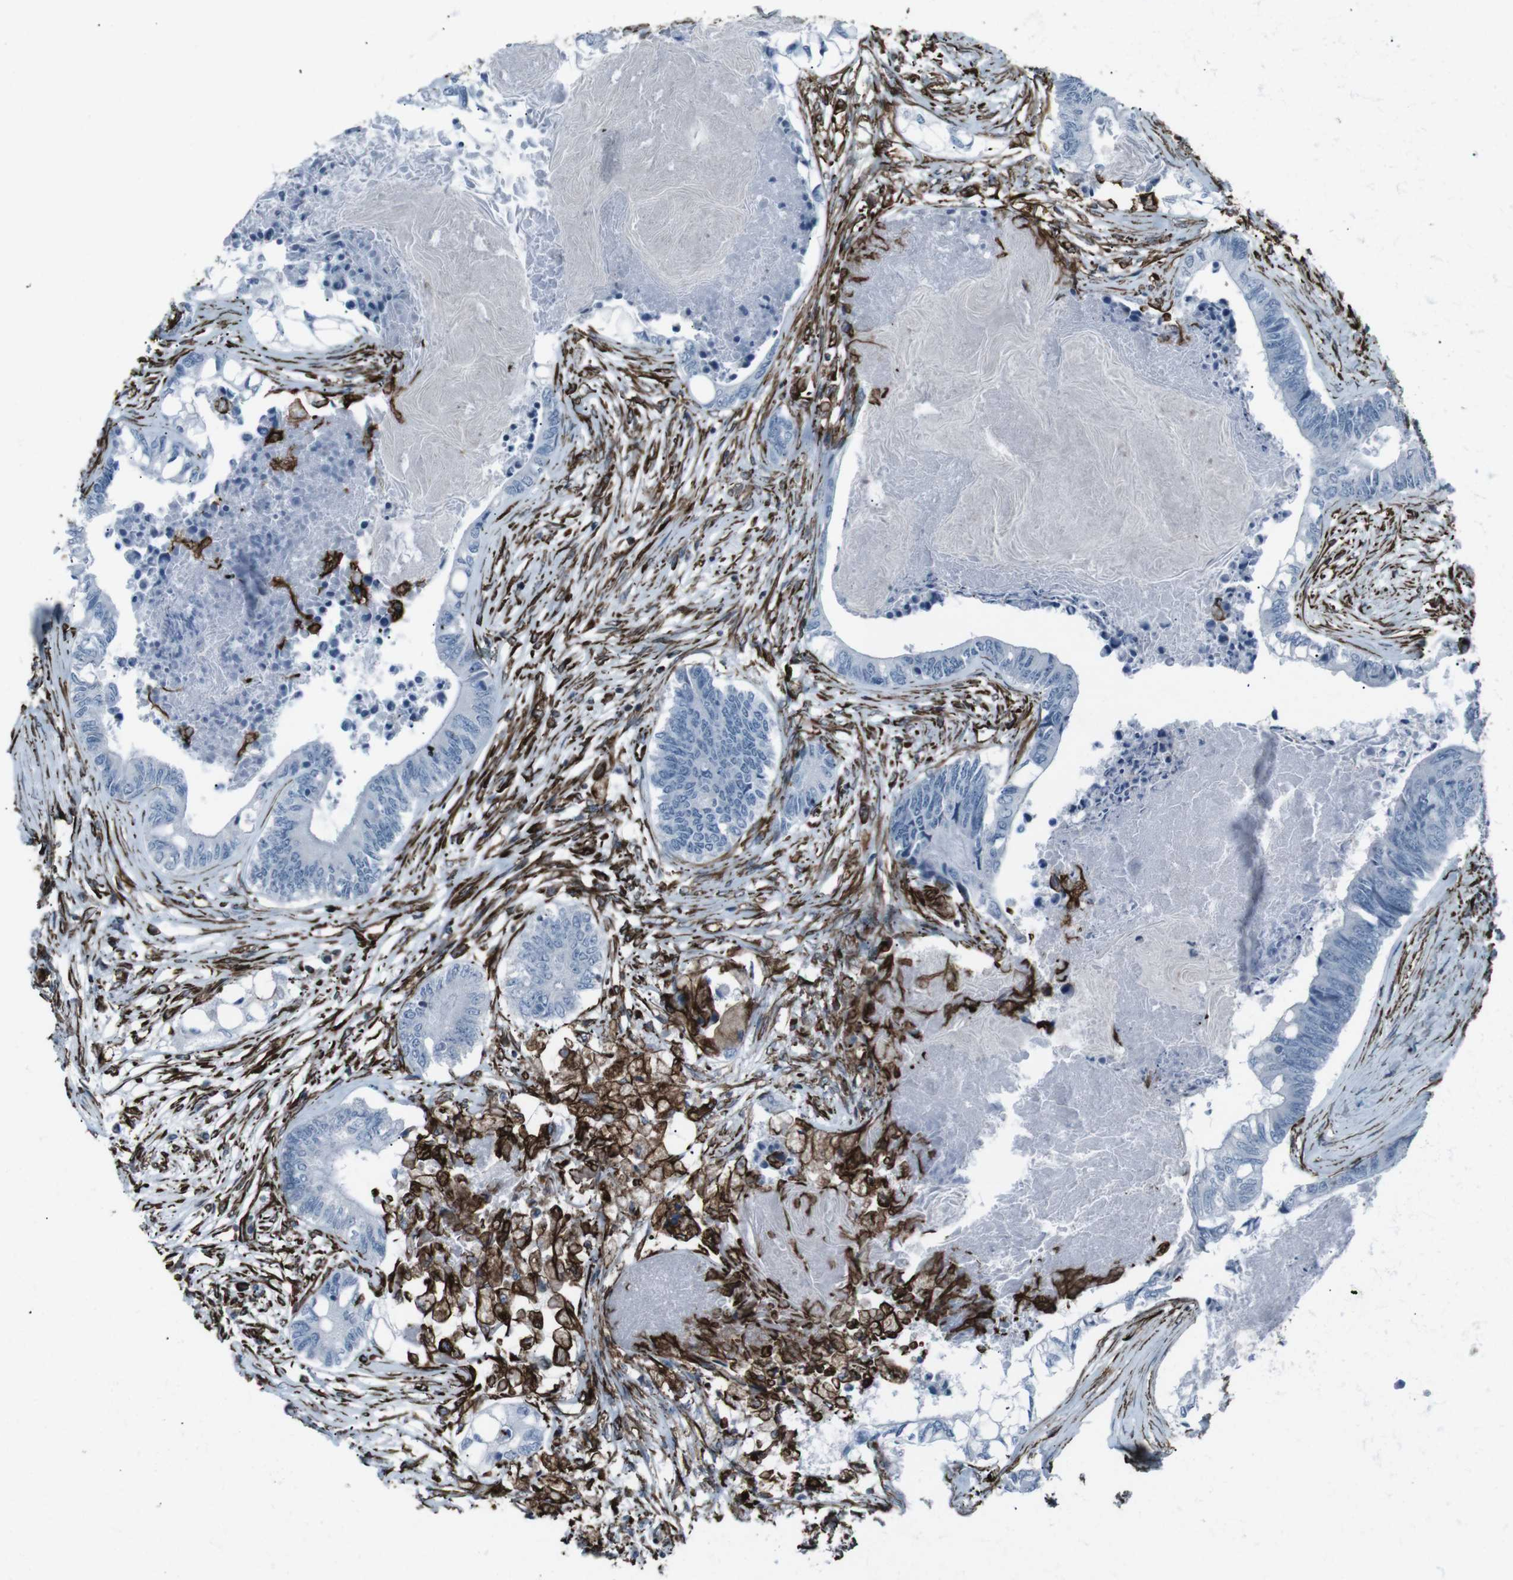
{"staining": {"intensity": "negative", "quantity": "none", "location": "none"}, "tissue": "colorectal cancer", "cell_type": "Tumor cells", "image_type": "cancer", "snomed": [{"axis": "morphology", "description": "Adenocarcinoma, NOS"}, {"axis": "topography", "description": "Rectum"}], "caption": "DAB (3,3'-diaminobenzidine) immunohistochemical staining of human colorectal cancer (adenocarcinoma) reveals no significant positivity in tumor cells.", "gene": "ZDHHC6", "patient": {"sex": "male", "age": 63}}